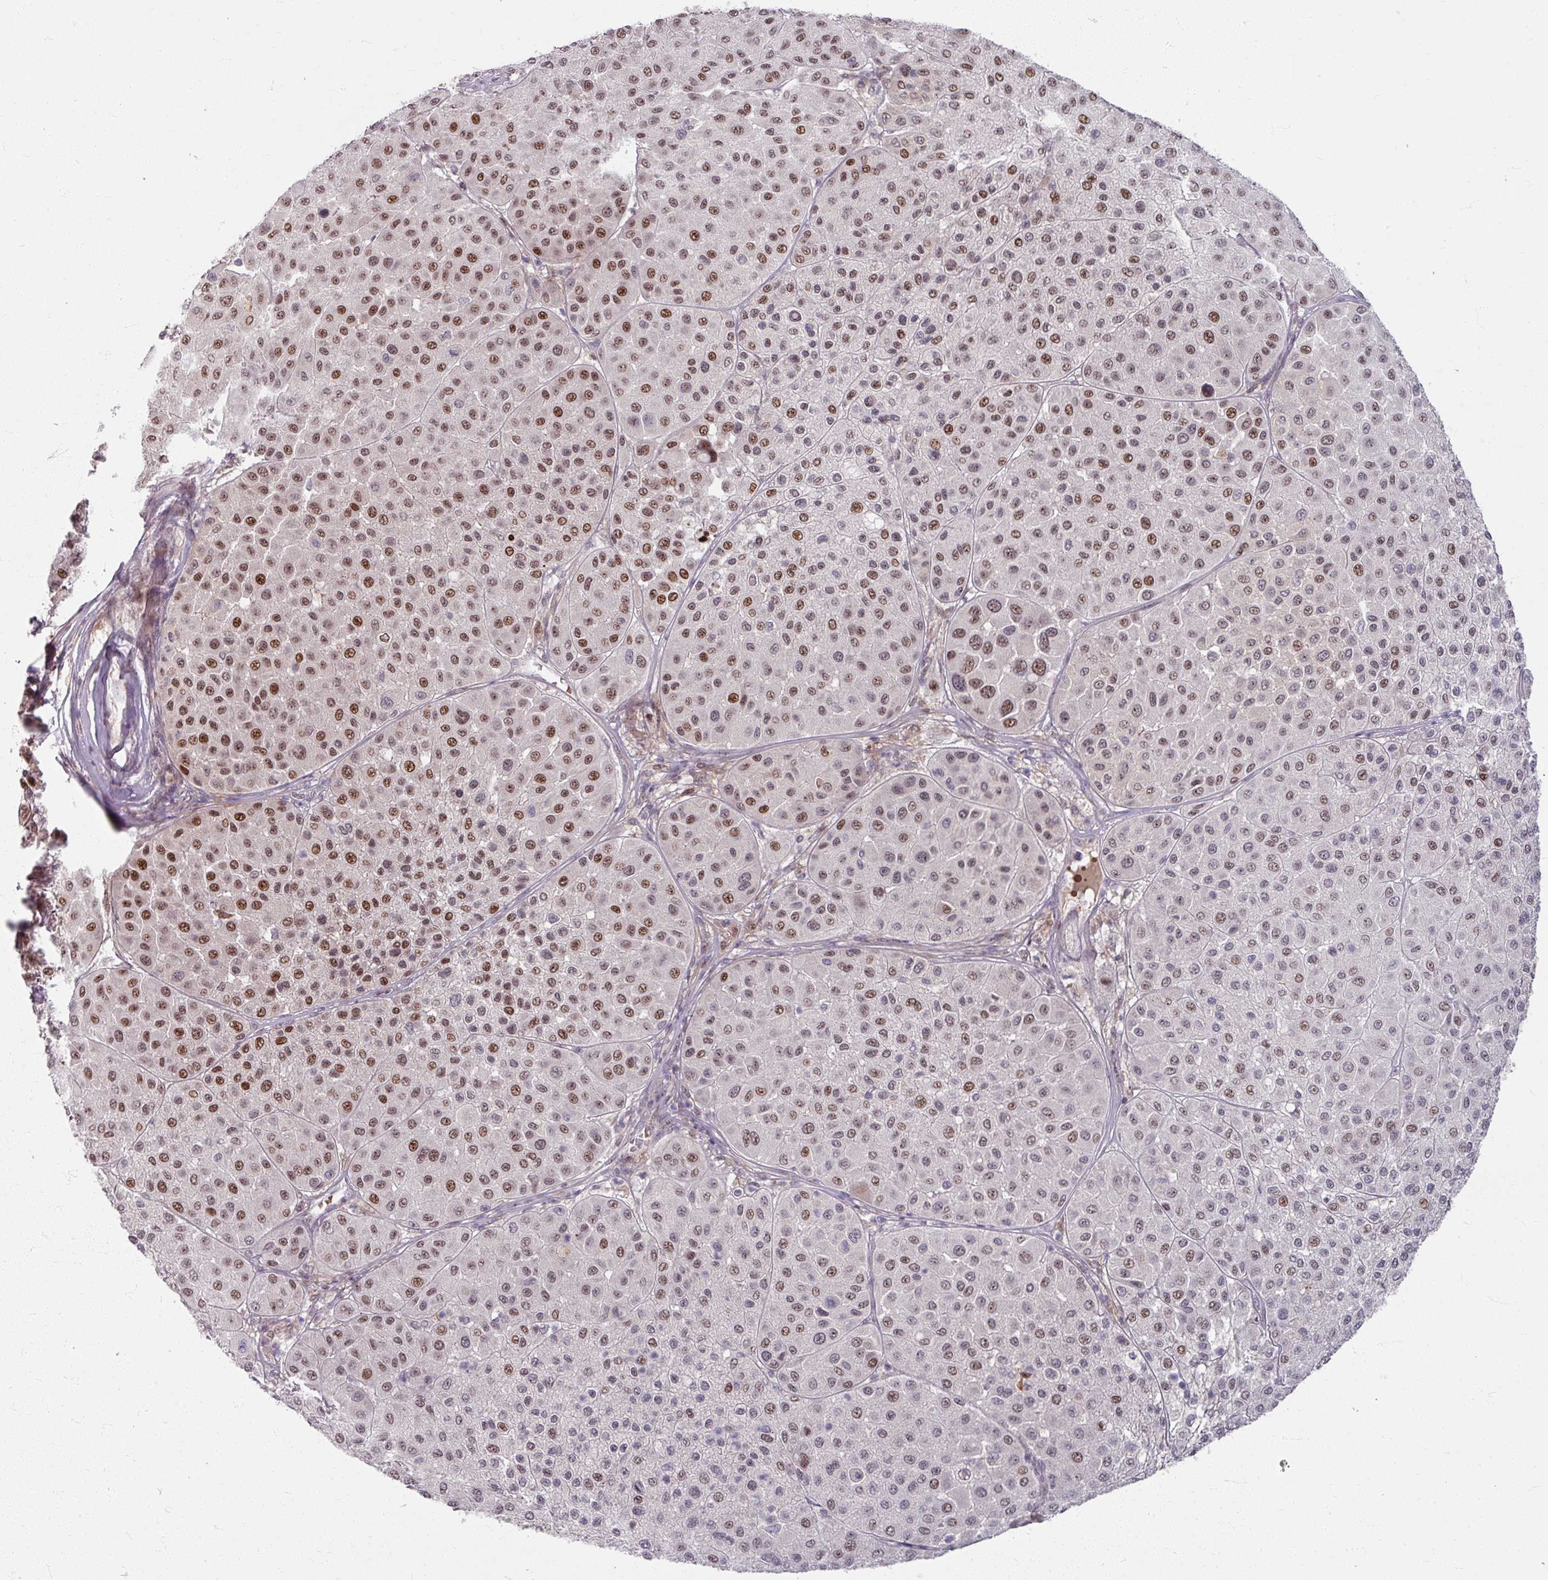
{"staining": {"intensity": "moderate", "quantity": ">75%", "location": "nuclear"}, "tissue": "melanoma", "cell_type": "Tumor cells", "image_type": "cancer", "snomed": [{"axis": "morphology", "description": "Malignant melanoma, Metastatic site"}, {"axis": "topography", "description": "Smooth muscle"}], "caption": "Protein expression analysis of malignant melanoma (metastatic site) shows moderate nuclear positivity in about >75% of tumor cells.", "gene": "KLC3", "patient": {"sex": "male", "age": 41}}